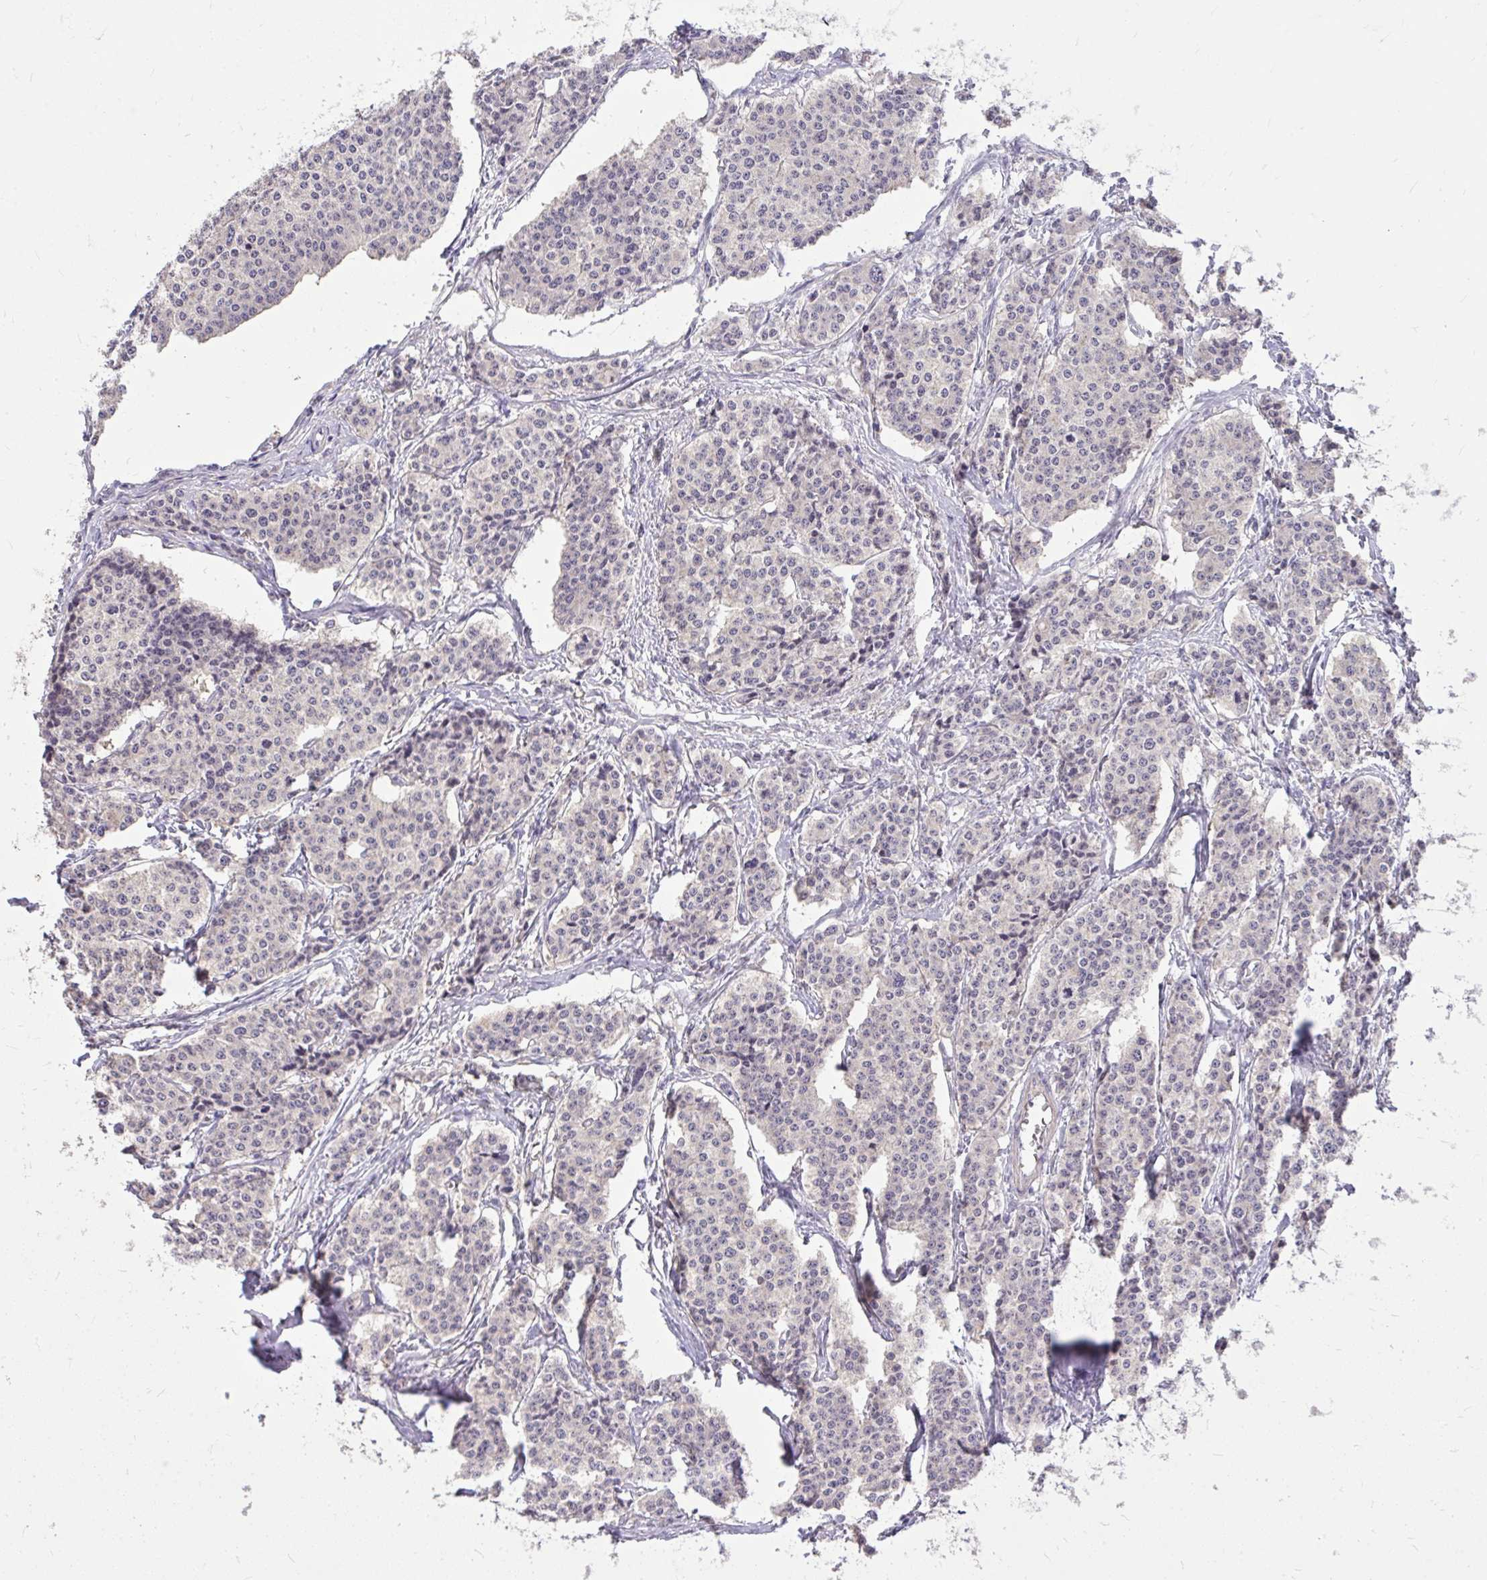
{"staining": {"intensity": "negative", "quantity": "none", "location": "none"}, "tissue": "carcinoid", "cell_type": "Tumor cells", "image_type": "cancer", "snomed": [{"axis": "morphology", "description": "Carcinoid, malignant, NOS"}, {"axis": "topography", "description": "Small intestine"}], "caption": "Immunohistochemistry (IHC) image of neoplastic tissue: malignant carcinoid stained with DAB (3,3'-diaminobenzidine) exhibits no significant protein positivity in tumor cells.", "gene": "IGFL2", "patient": {"sex": "female", "age": 64}}